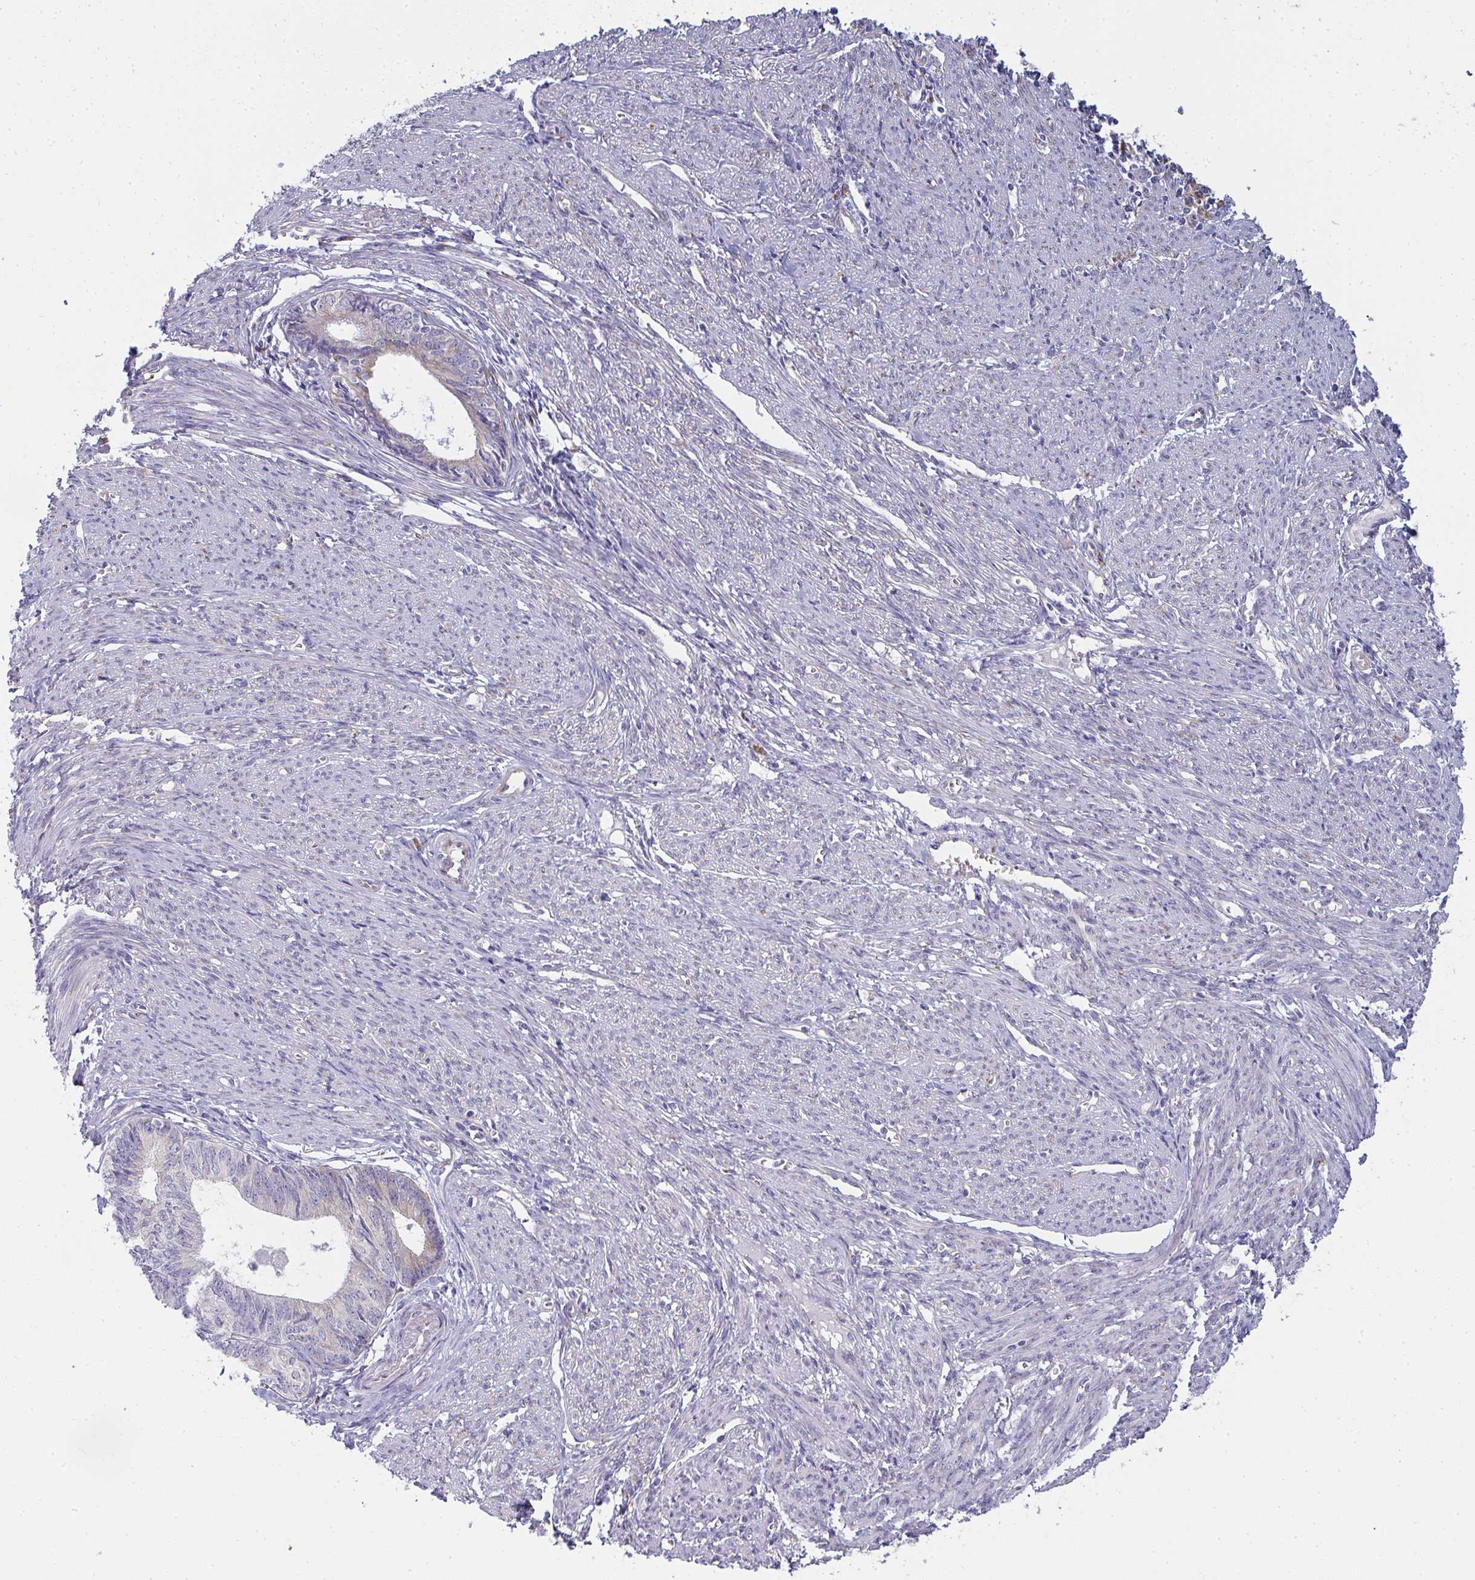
{"staining": {"intensity": "weak", "quantity": "<25%", "location": "cytoplasmic/membranous"}, "tissue": "endometrial cancer", "cell_type": "Tumor cells", "image_type": "cancer", "snomed": [{"axis": "morphology", "description": "Adenocarcinoma, NOS"}, {"axis": "topography", "description": "Endometrium"}], "caption": "Image shows no significant protein expression in tumor cells of endometrial cancer. (DAB immunohistochemistry, high magnification).", "gene": "SHROOM1", "patient": {"sex": "female", "age": 68}}